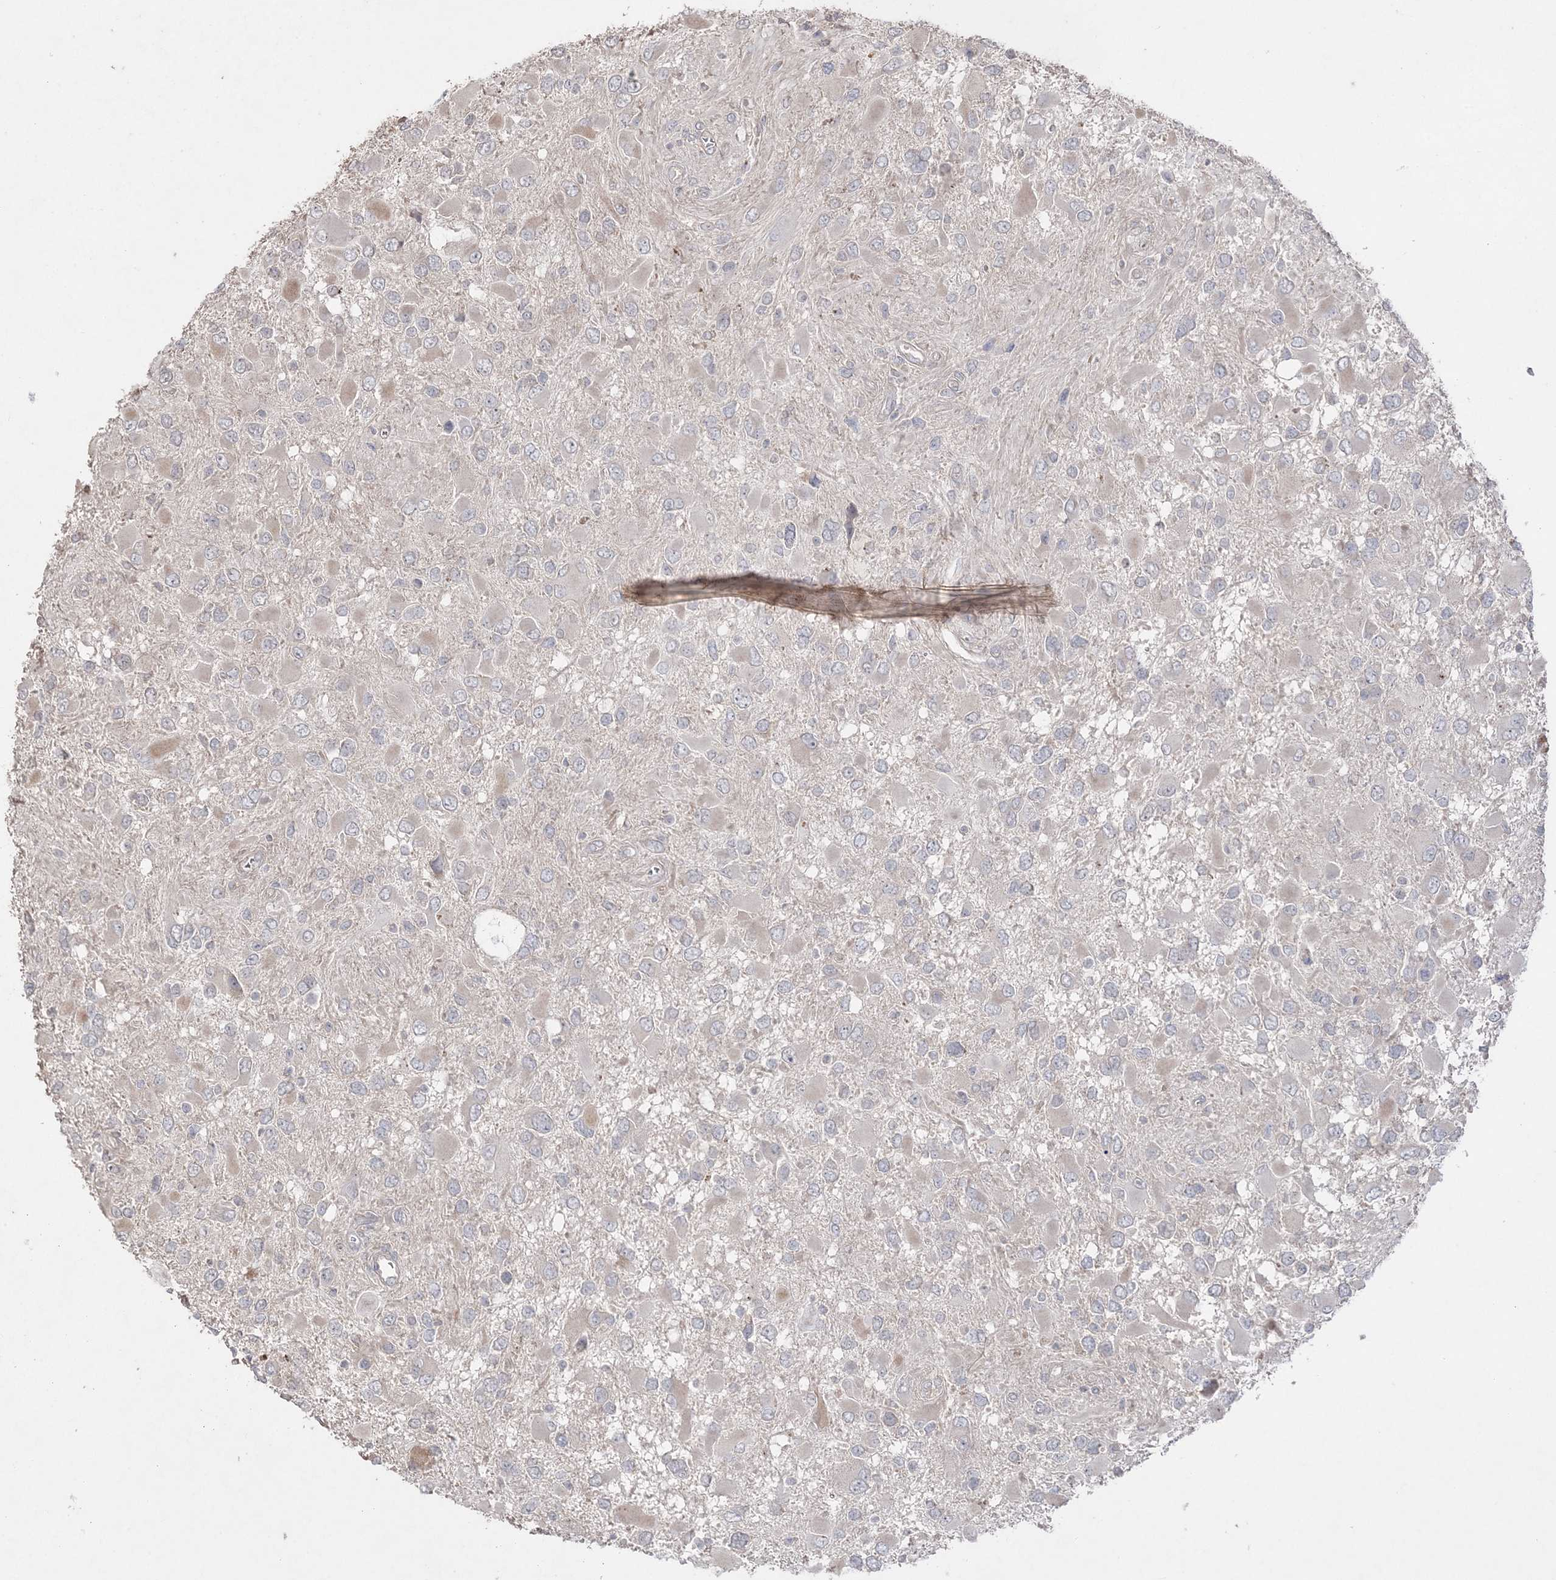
{"staining": {"intensity": "negative", "quantity": "none", "location": "none"}, "tissue": "glioma", "cell_type": "Tumor cells", "image_type": "cancer", "snomed": [{"axis": "morphology", "description": "Glioma, malignant, High grade"}, {"axis": "topography", "description": "Brain"}], "caption": "There is no significant staining in tumor cells of glioma.", "gene": "SH3BP4", "patient": {"sex": "male", "age": 53}}